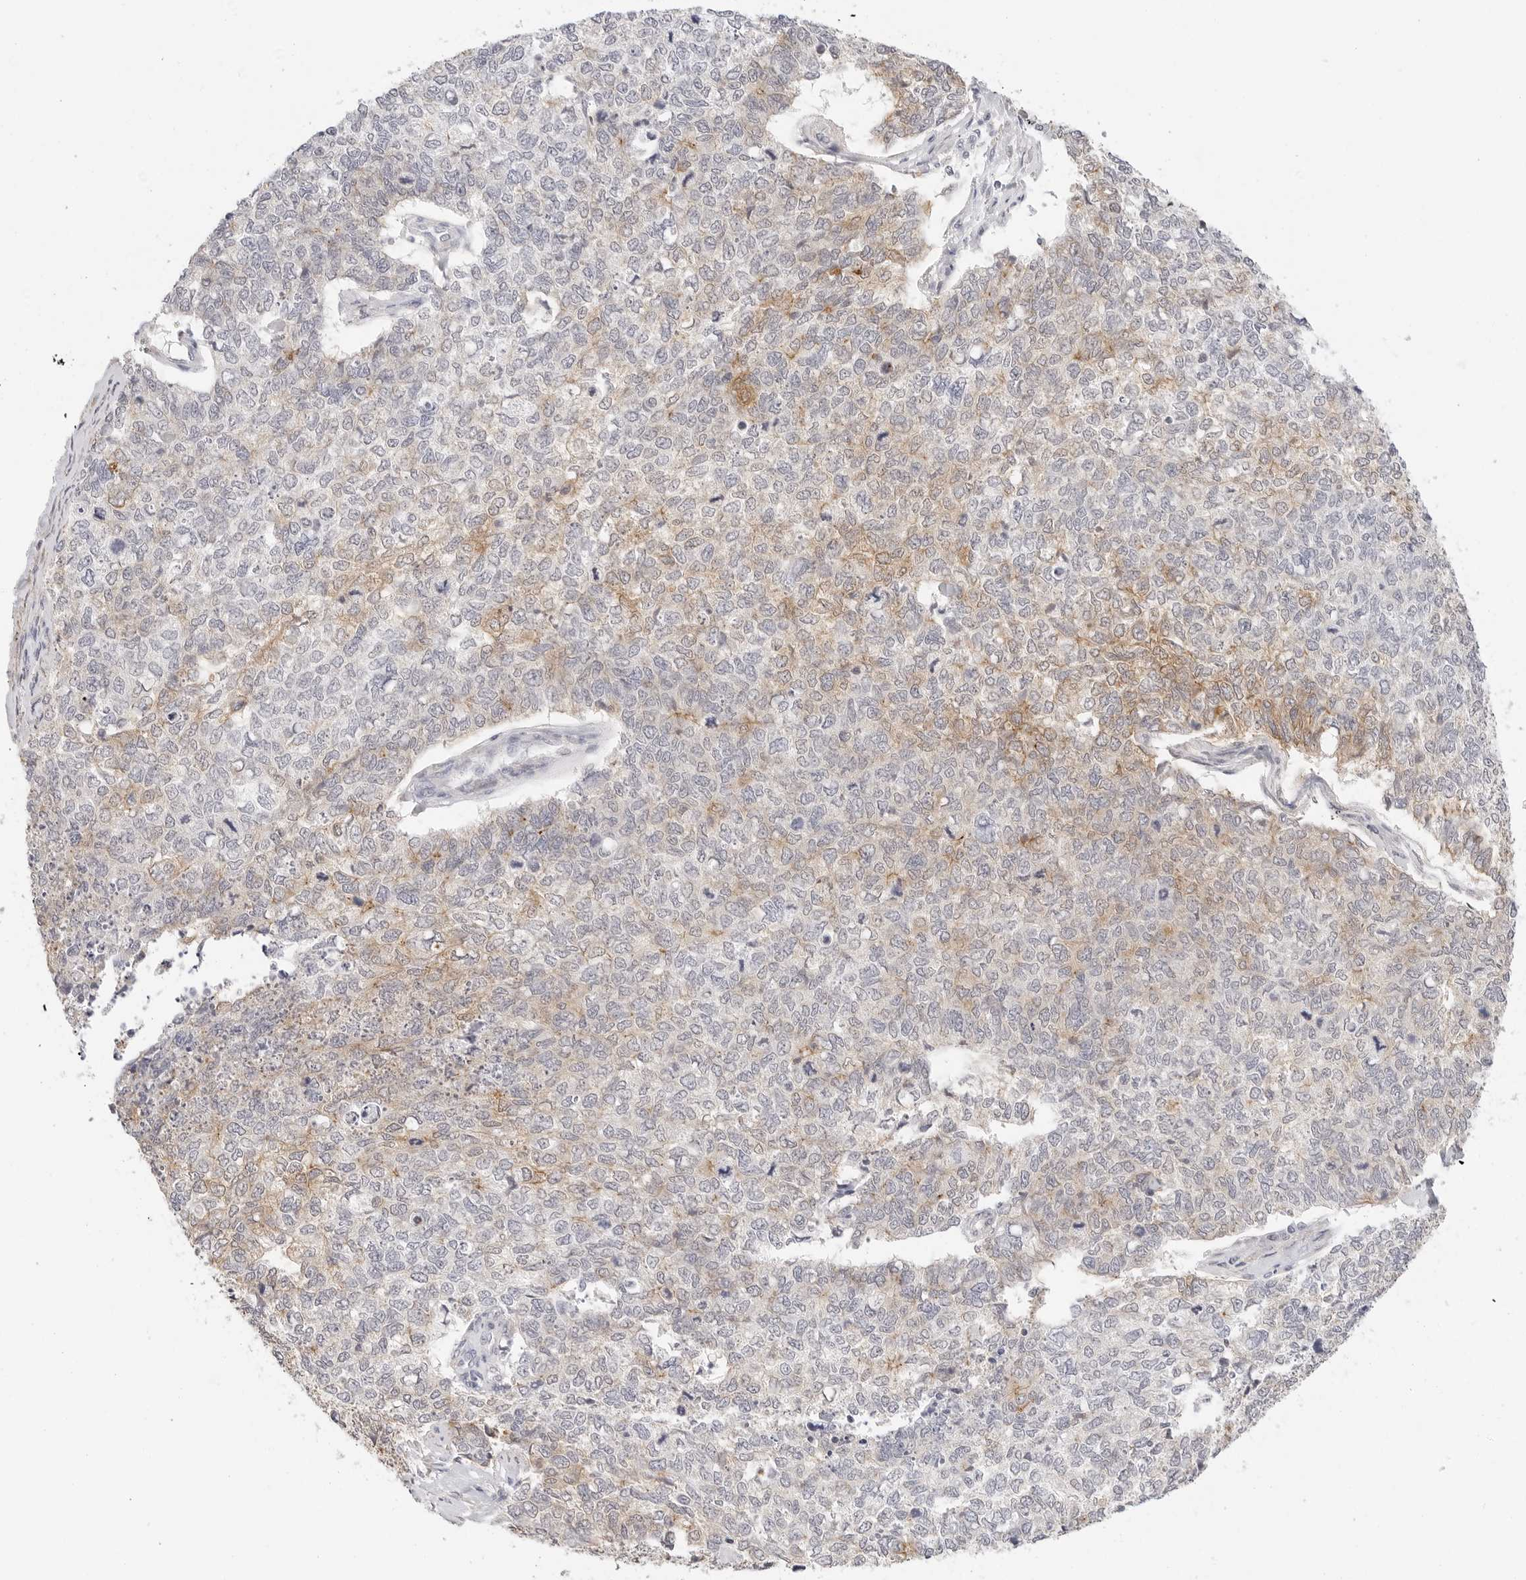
{"staining": {"intensity": "moderate", "quantity": "<25%", "location": "cytoplasmic/membranous"}, "tissue": "cervical cancer", "cell_type": "Tumor cells", "image_type": "cancer", "snomed": [{"axis": "morphology", "description": "Squamous cell carcinoma, NOS"}, {"axis": "topography", "description": "Cervix"}], "caption": "Immunohistochemistry (IHC) staining of cervical cancer (squamous cell carcinoma), which displays low levels of moderate cytoplasmic/membranous staining in approximately <25% of tumor cells indicating moderate cytoplasmic/membranous protein positivity. The staining was performed using DAB (brown) for protein detection and nuclei were counterstained in hematoxylin (blue).", "gene": "PCDH19", "patient": {"sex": "female", "age": 63}}